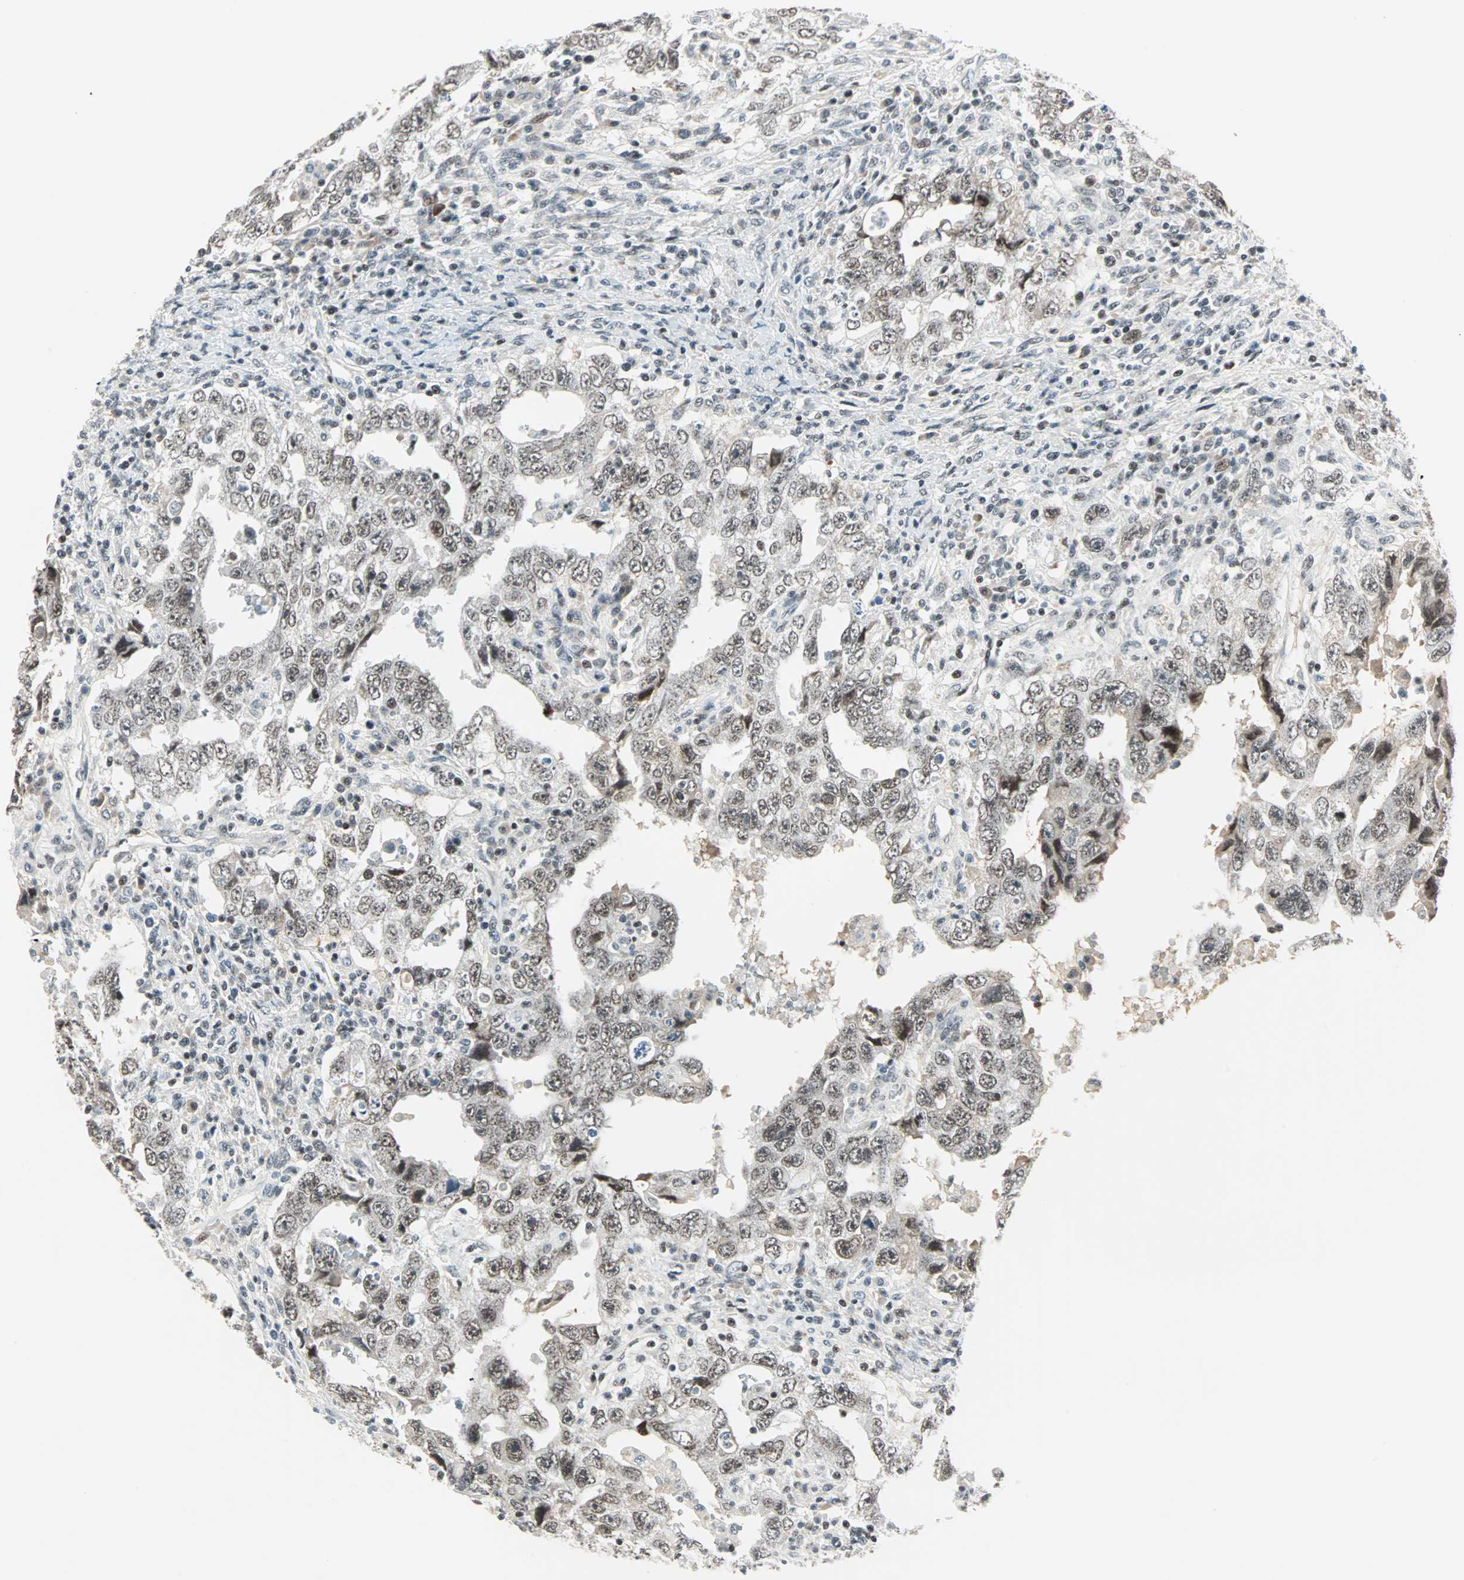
{"staining": {"intensity": "moderate", "quantity": ">75%", "location": "nuclear"}, "tissue": "testis cancer", "cell_type": "Tumor cells", "image_type": "cancer", "snomed": [{"axis": "morphology", "description": "Carcinoma, Embryonal, NOS"}, {"axis": "topography", "description": "Testis"}], "caption": "Testis embryonal carcinoma stained for a protein demonstrates moderate nuclear positivity in tumor cells. (brown staining indicates protein expression, while blue staining denotes nuclei).", "gene": "SIN3A", "patient": {"sex": "male", "age": 26}}